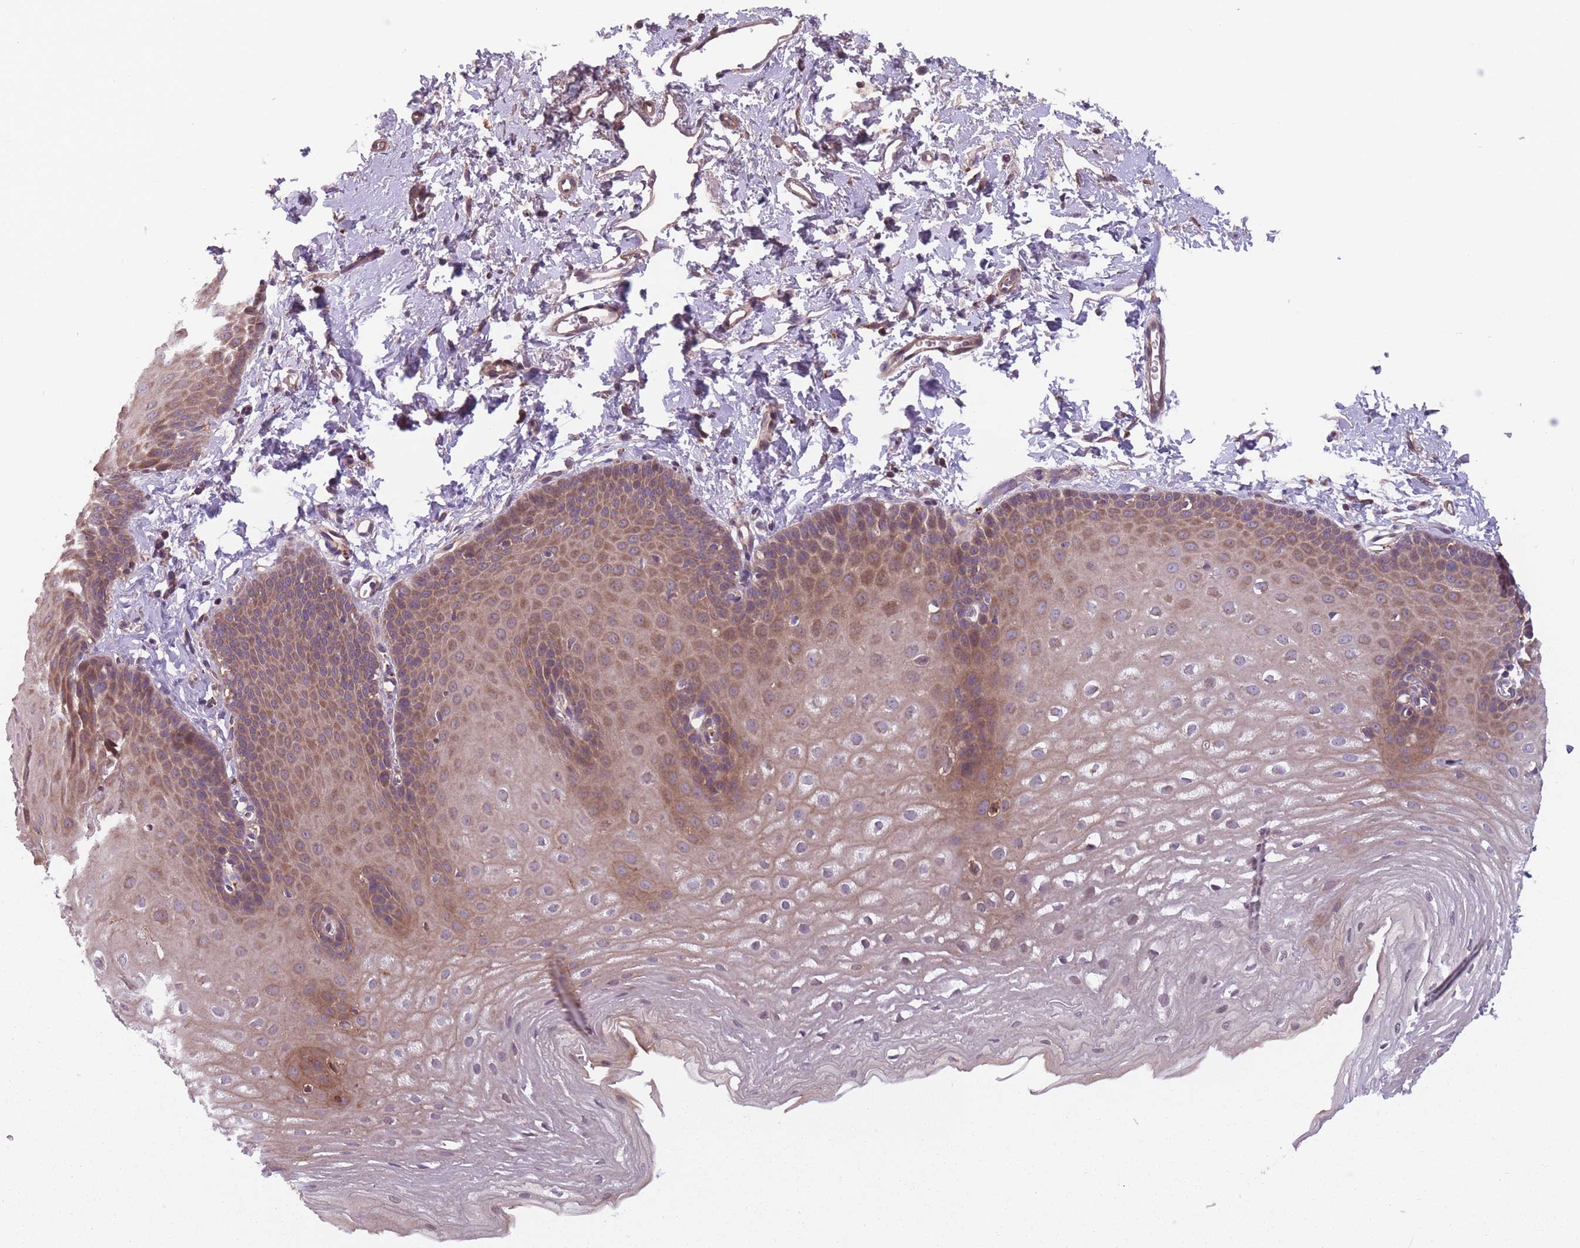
{"staining": {"intensity": "moderate", "quantity": "25%-75%", "location": "cytoplasmic/membranous"}, "tissue": "esophagus", "cell_type": "Squamous epithelial cells", "image_type": "normal", "snomed": [{"axis": "morphology", "description": "Normal tissue, NOS"}, {"axis": "topography", "description": "Esophagus"}], "caption": "Immunohistochemistry of unremarkable human esophagus shows medium levels of moderate cytoplasmic/membranous expression in about 25%-75% of squamous epithelial cells.", "gene": "ITPKC", "patient": {"sex": "male", "age": 70}}